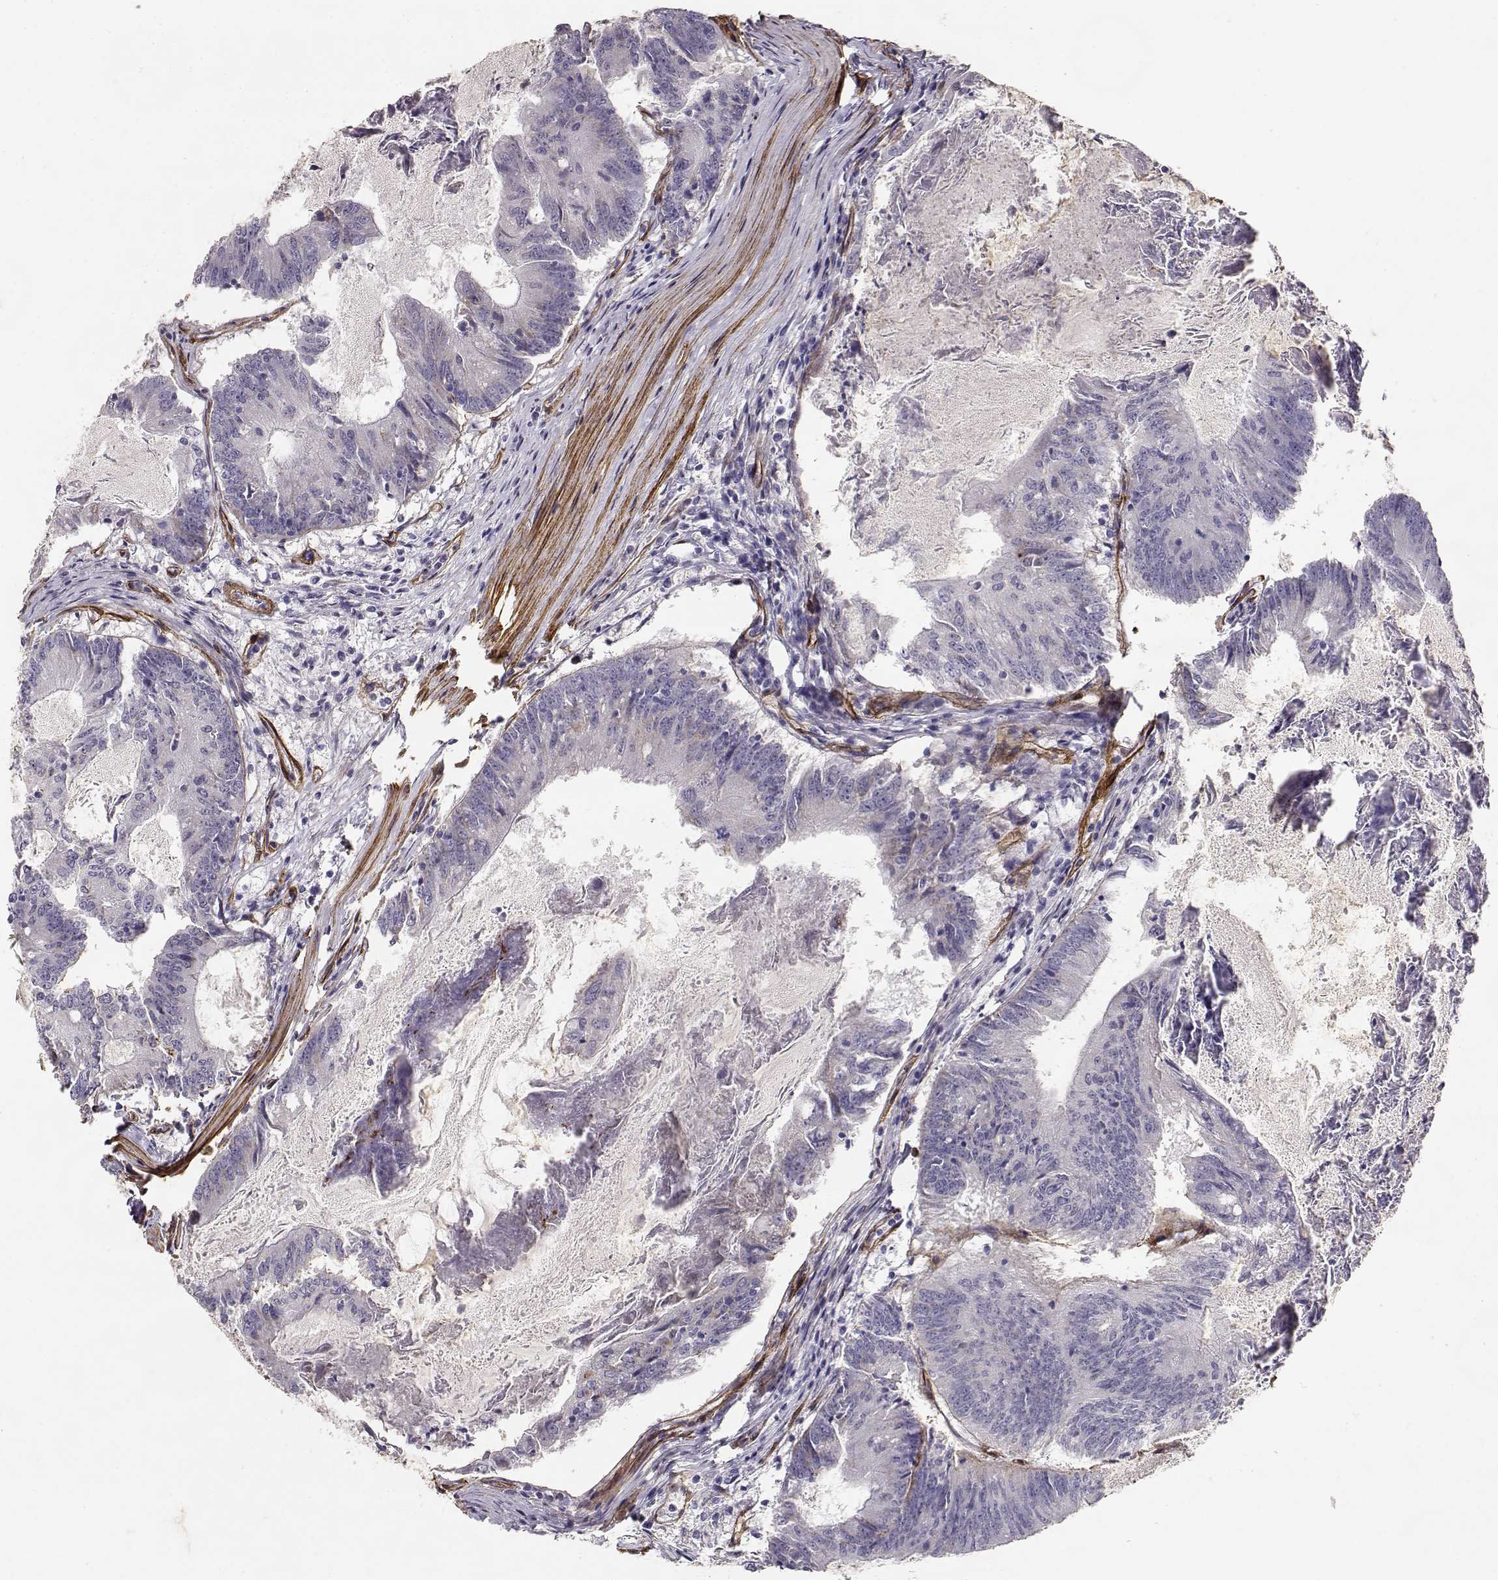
{"staining": {"intensity": "negative", "quantity": "none", "location": "none"}, "tissue": "colorectal cancer", "cell_type": "Tumor cells", "image_type": "cancer", "snomed": [{"axis": "morphology", "description": "Adenocarcinoma, NOS"}, {"axis": "topography", "description": "Colon"}], "caption": "A photomicrograph of adenocarcinoma (colorectal) stained for a protein displays no brown staining in tumor cells. The staining is performed using DAB brown chromogen with nuclei counter-stained in using hematoxylin.", "gene": "LAMC1", "patient": {"sex": "female", "age": 70}}